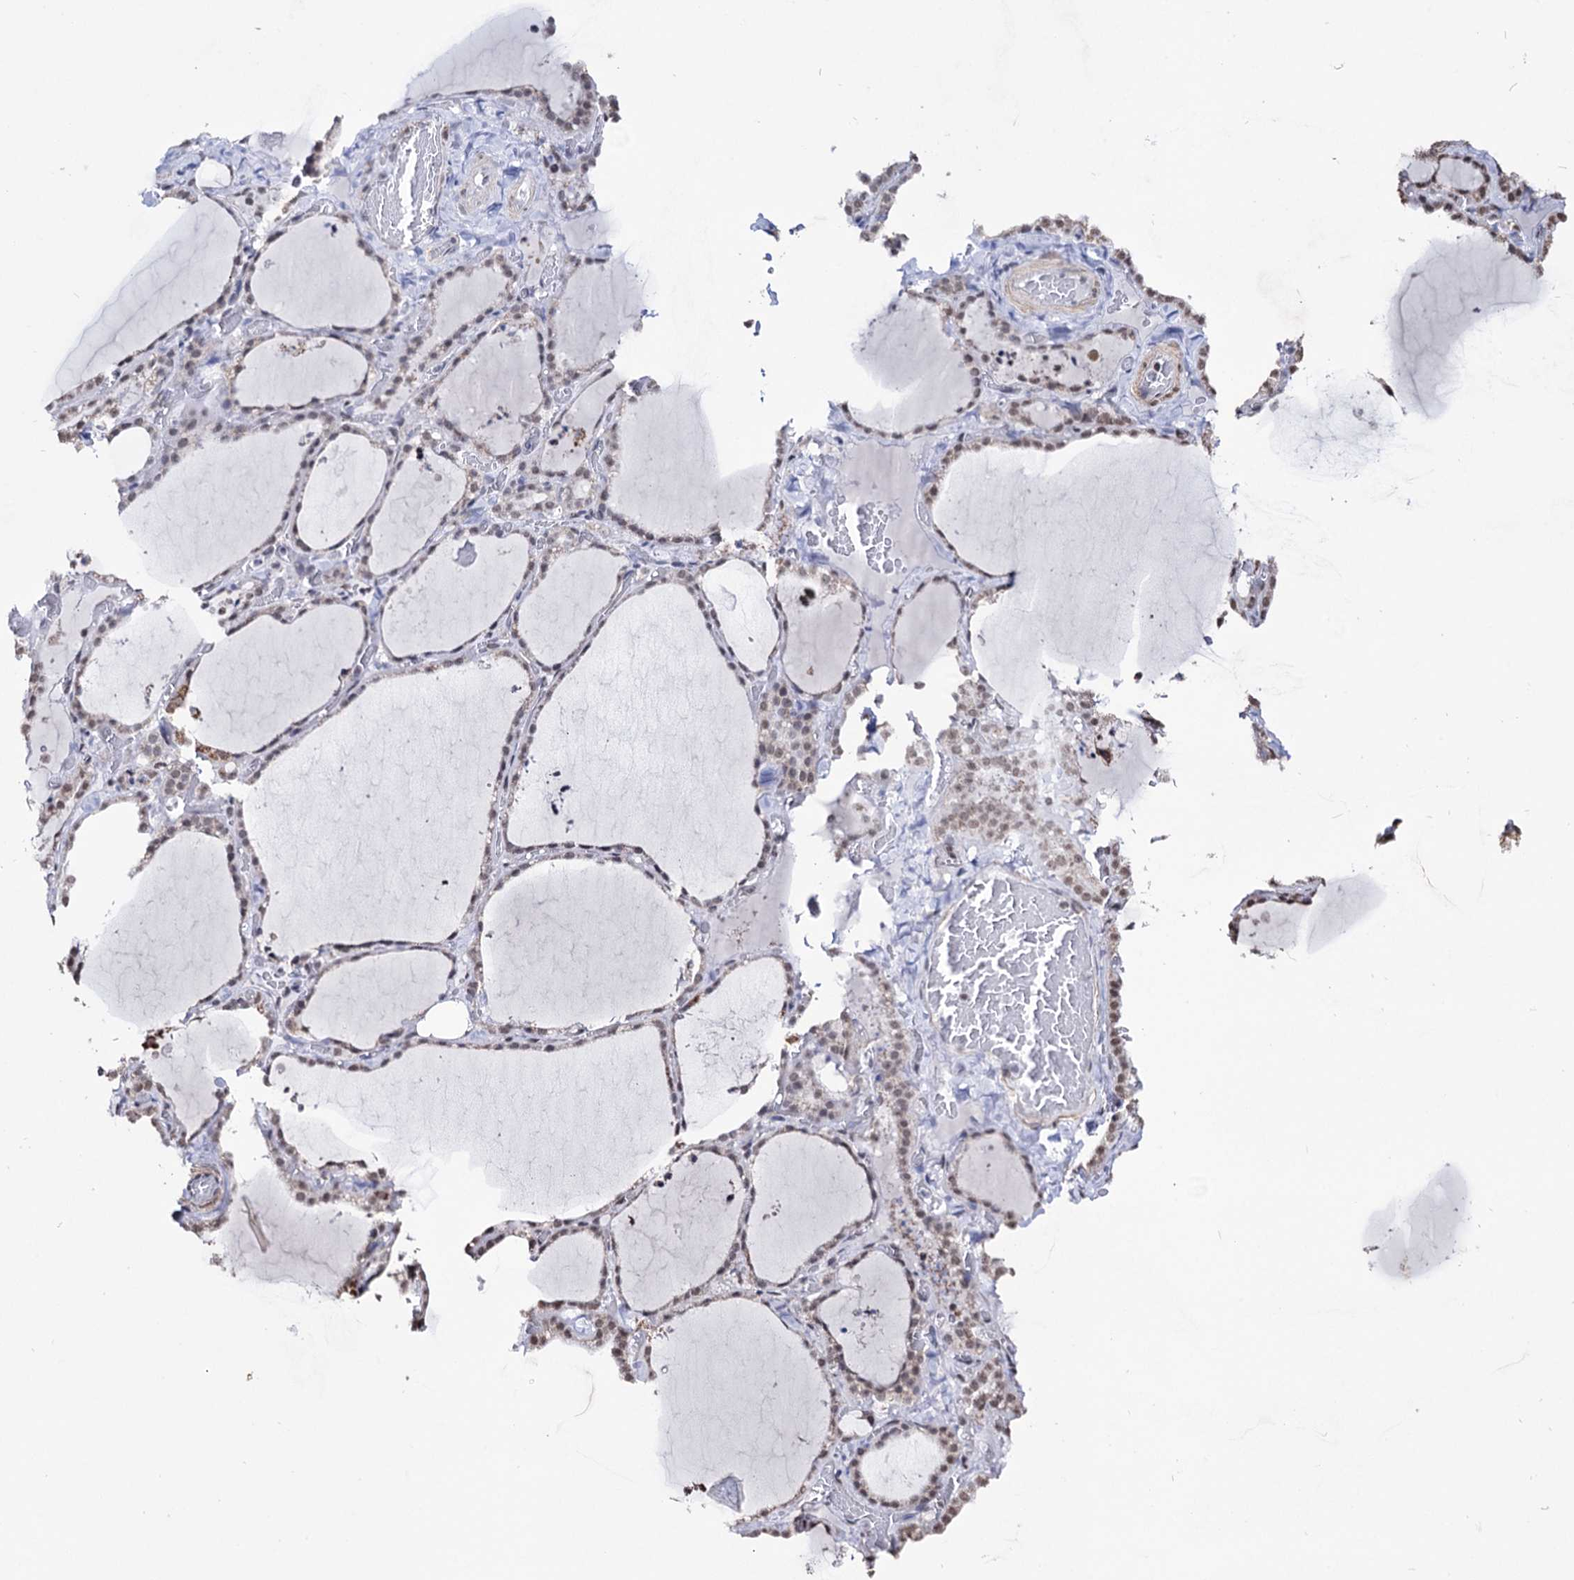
{"staining": {"intensity": "weak", "quantity": "25%-75%", "location": "cytoplasmic/membranous,nuclear"}, "tissue": "thyroid gland", "cell_type": "Glandular cells", "image_type": "normal", "snomed": [{"axis": "morphology", "description": "Normal tissue, NOS"}, {"axis": "topography", "description": "Thyroid gland"}], "caption": "Glandular cells show weak cytoplasmic/membranous,nuclear expression in approximately 25%-75% of cells in unremarkable thyroid gland. The protein is stained brown, and the nuclei are stained in blue (DAB (3,3'-diaminobenzidine) IHC with brightfield microscopy, high magnification).", "gene": "ABHD10", "patient": {"sex": "female", "age": 22}}